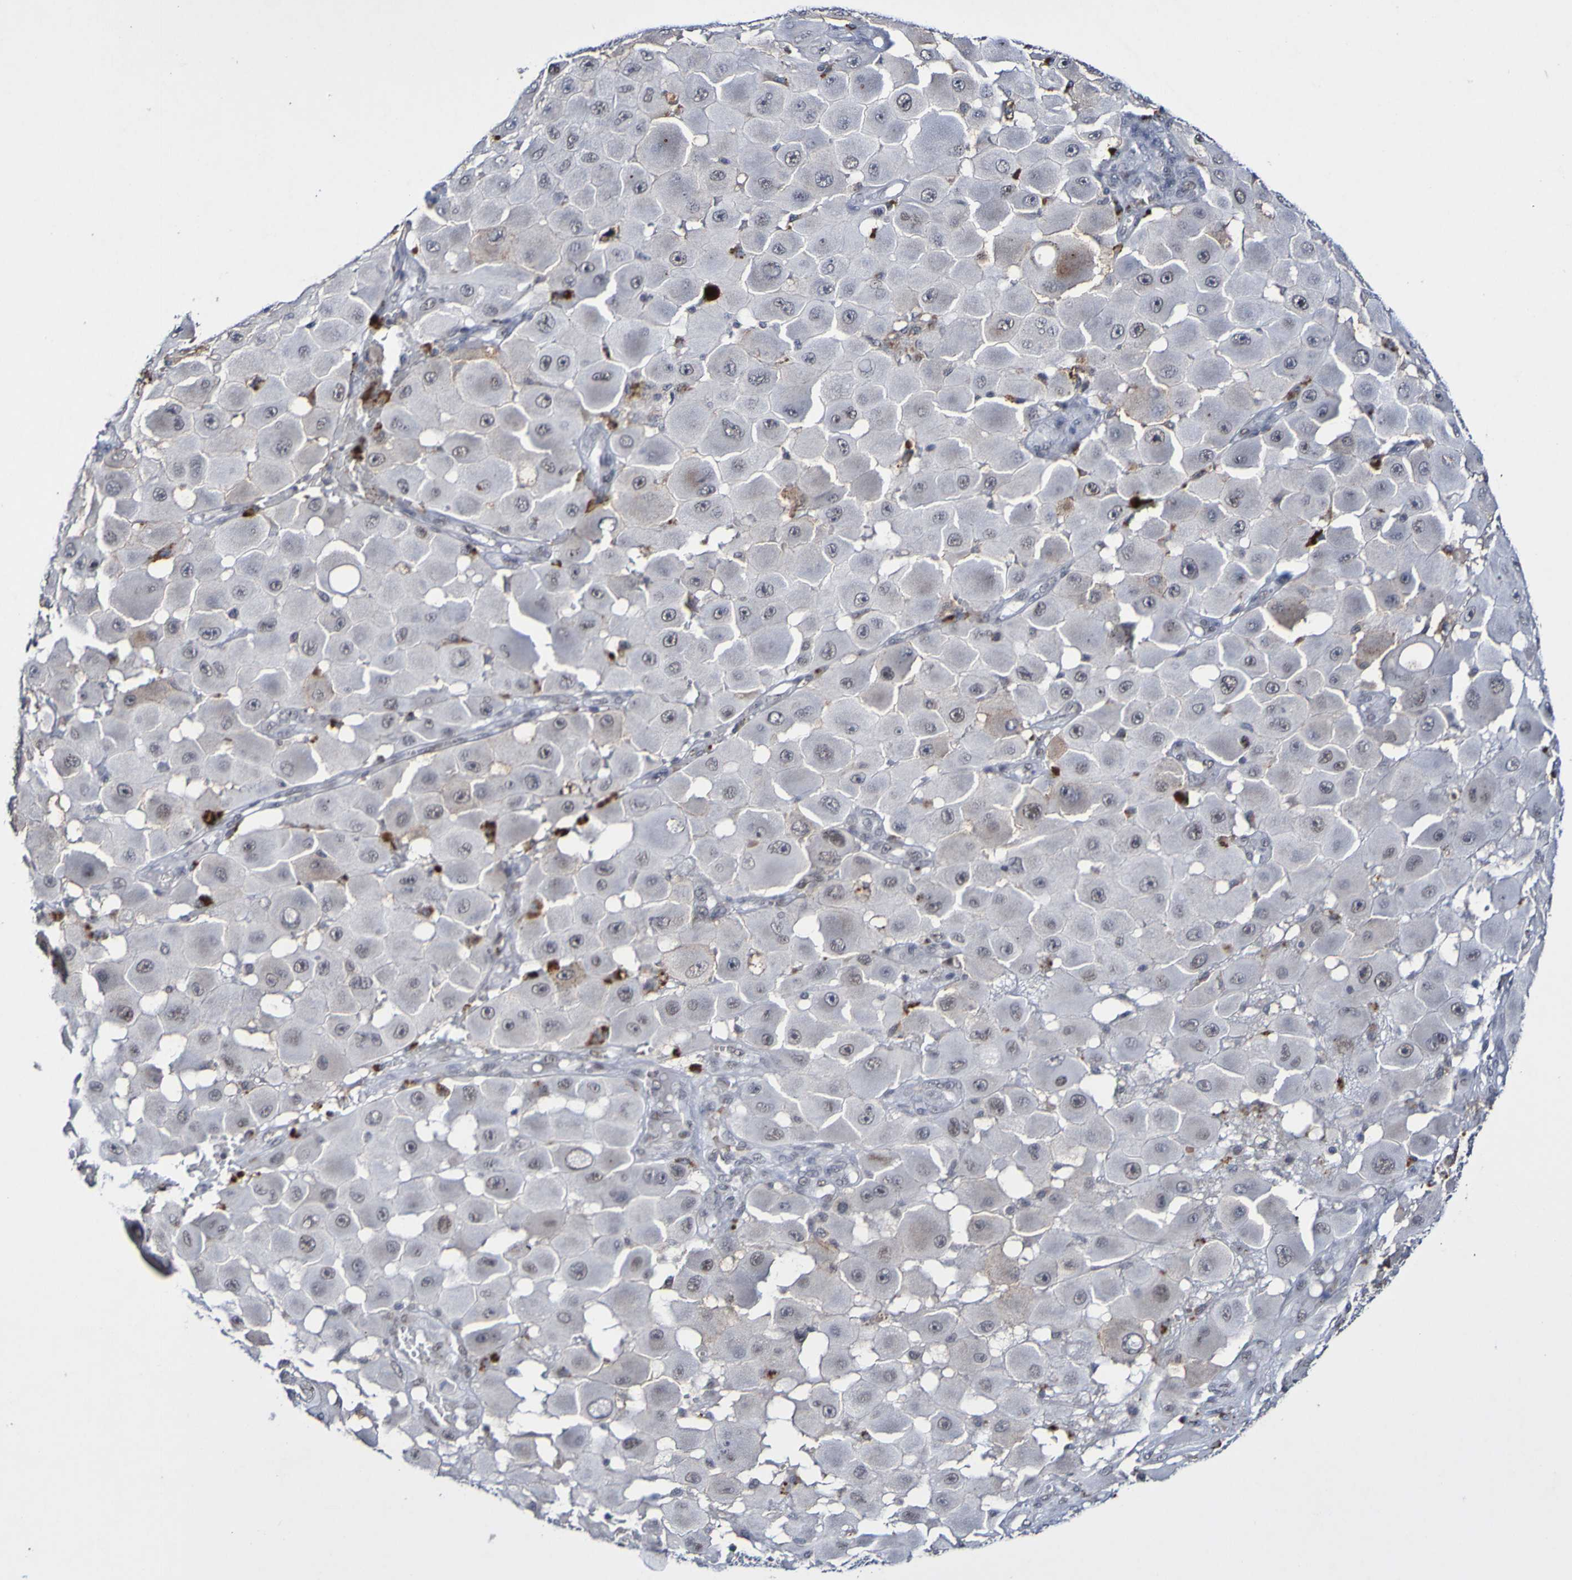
{"staining": {"intensity": "weak", "quantity": "<25%", "location": "nuclear"}, "tissue": "melanoma", "cell_type": "Tumor cells", "image_type": "cancer", "snomed": [{"axis": "morphology", "description": "Malignant melanoma, NOS"}, {"axis": "topography", "description": "Skin"}], "caption": "A photomicrograph of melanoma stained for a protein shows no brown staining in tumor cells. Brightfield microscopy of immunohistochemistry stained with DAB (3,3'-diaminobenzidine) (brown) and hematoxylin (blue), captured at high magnification.", "gene": "PCGF1", "patient": {"sex": "female", "age": 81}}